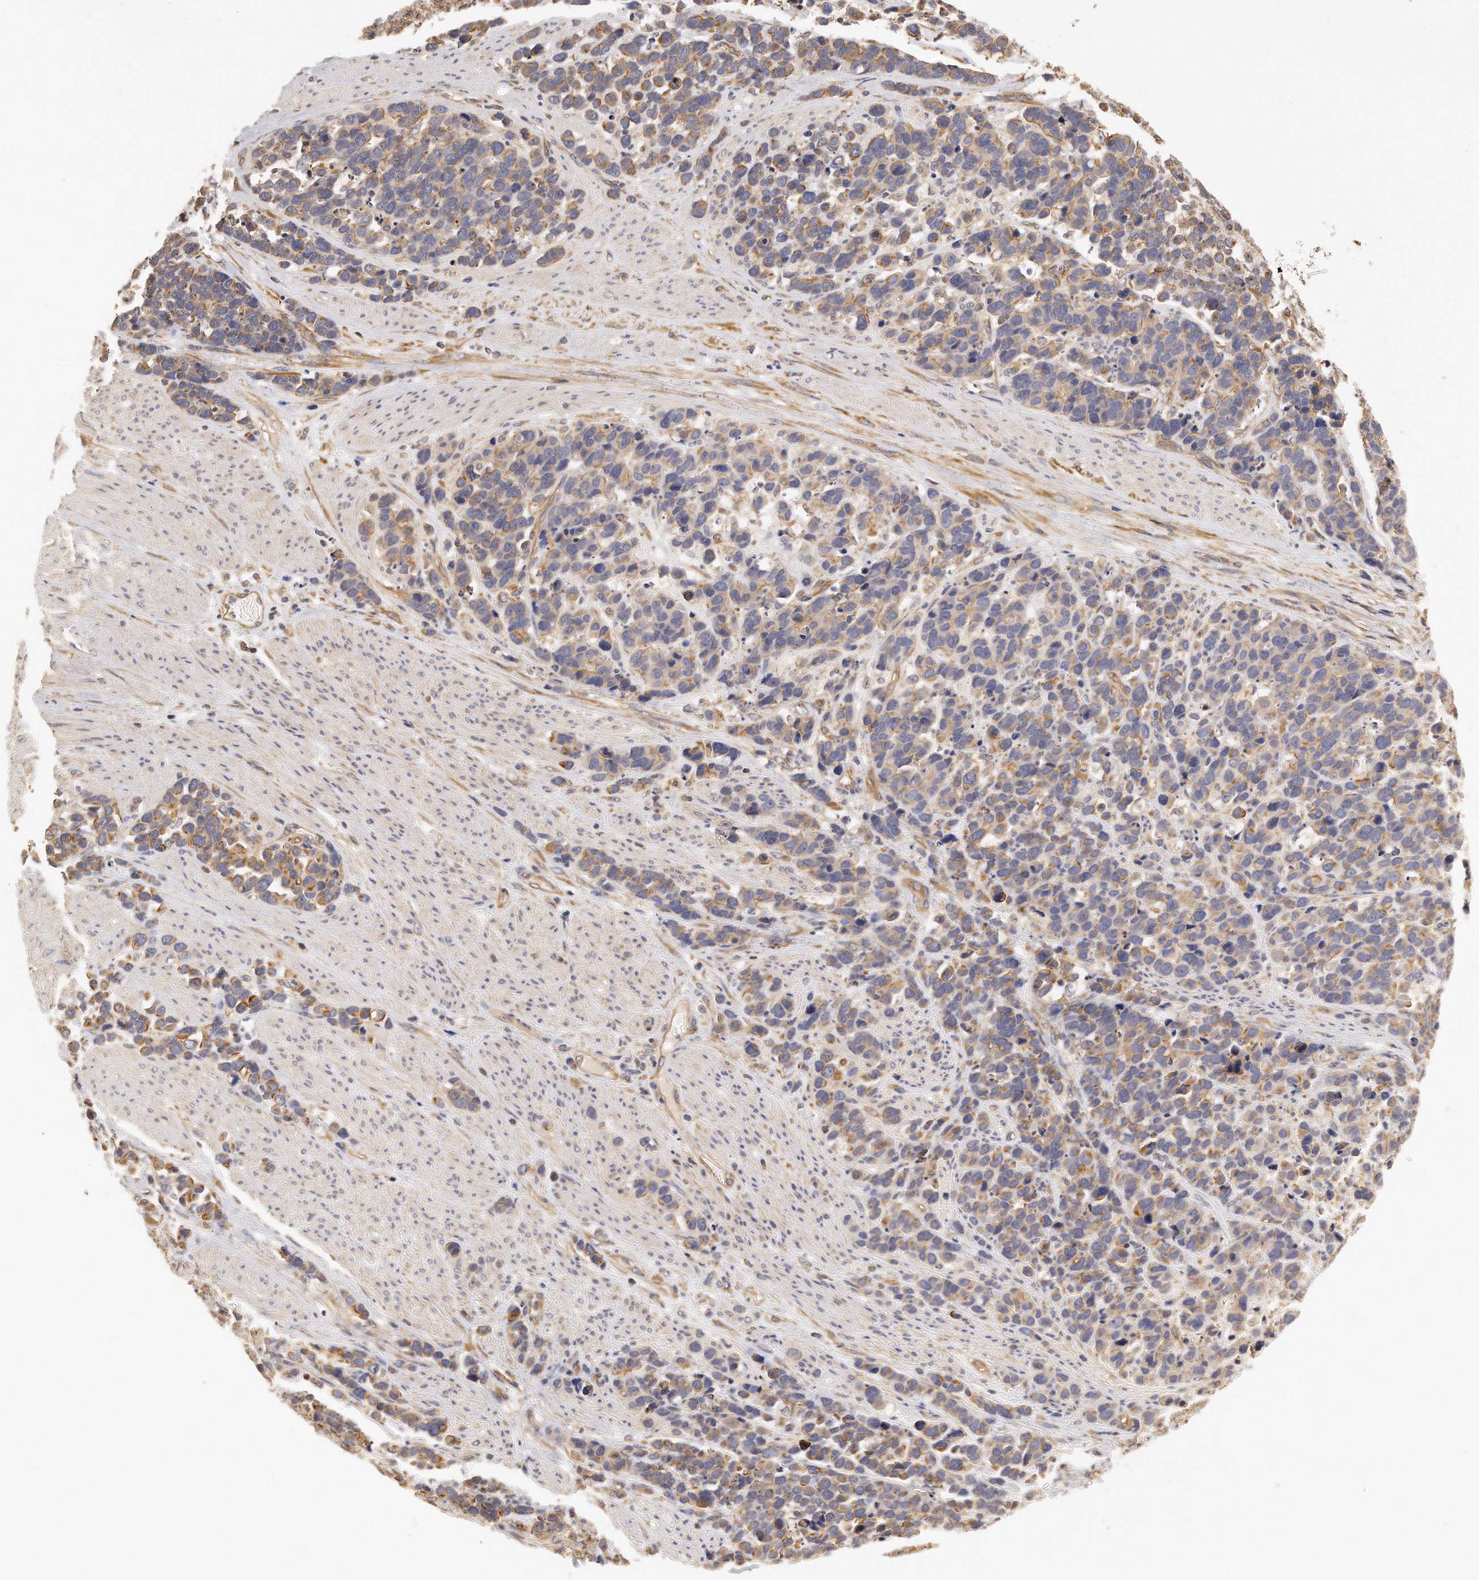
{"staining": {"intensity": "moderate", "quantity": ">75%", "location": "cytoplasmic/membranous"}, "tissue": "stomach cancer", "cell_type": "Tumor cells", "image_type": "cancer", "snomed": [{"axis": "morphology", "description": "Adenocarcinoma, NOS"}, {"axis": "topography", "description": "Stomach, upper"}], "caption": "DAB (3,3'-diaminobenzidine) immunohistochemical staining of human adenocarcinoma (stomach) exhibits moderate cytoplasmic/membranous protein expression in about >75% of tumor cells. The staining was performed using DAB (3,3'-diaminobenzidine), with brown indicating positive protein expression. Nuclei are stained blue with hematoxylin.", "gene": "CHST7", "patient": {"sex": "male", "age": 71}}